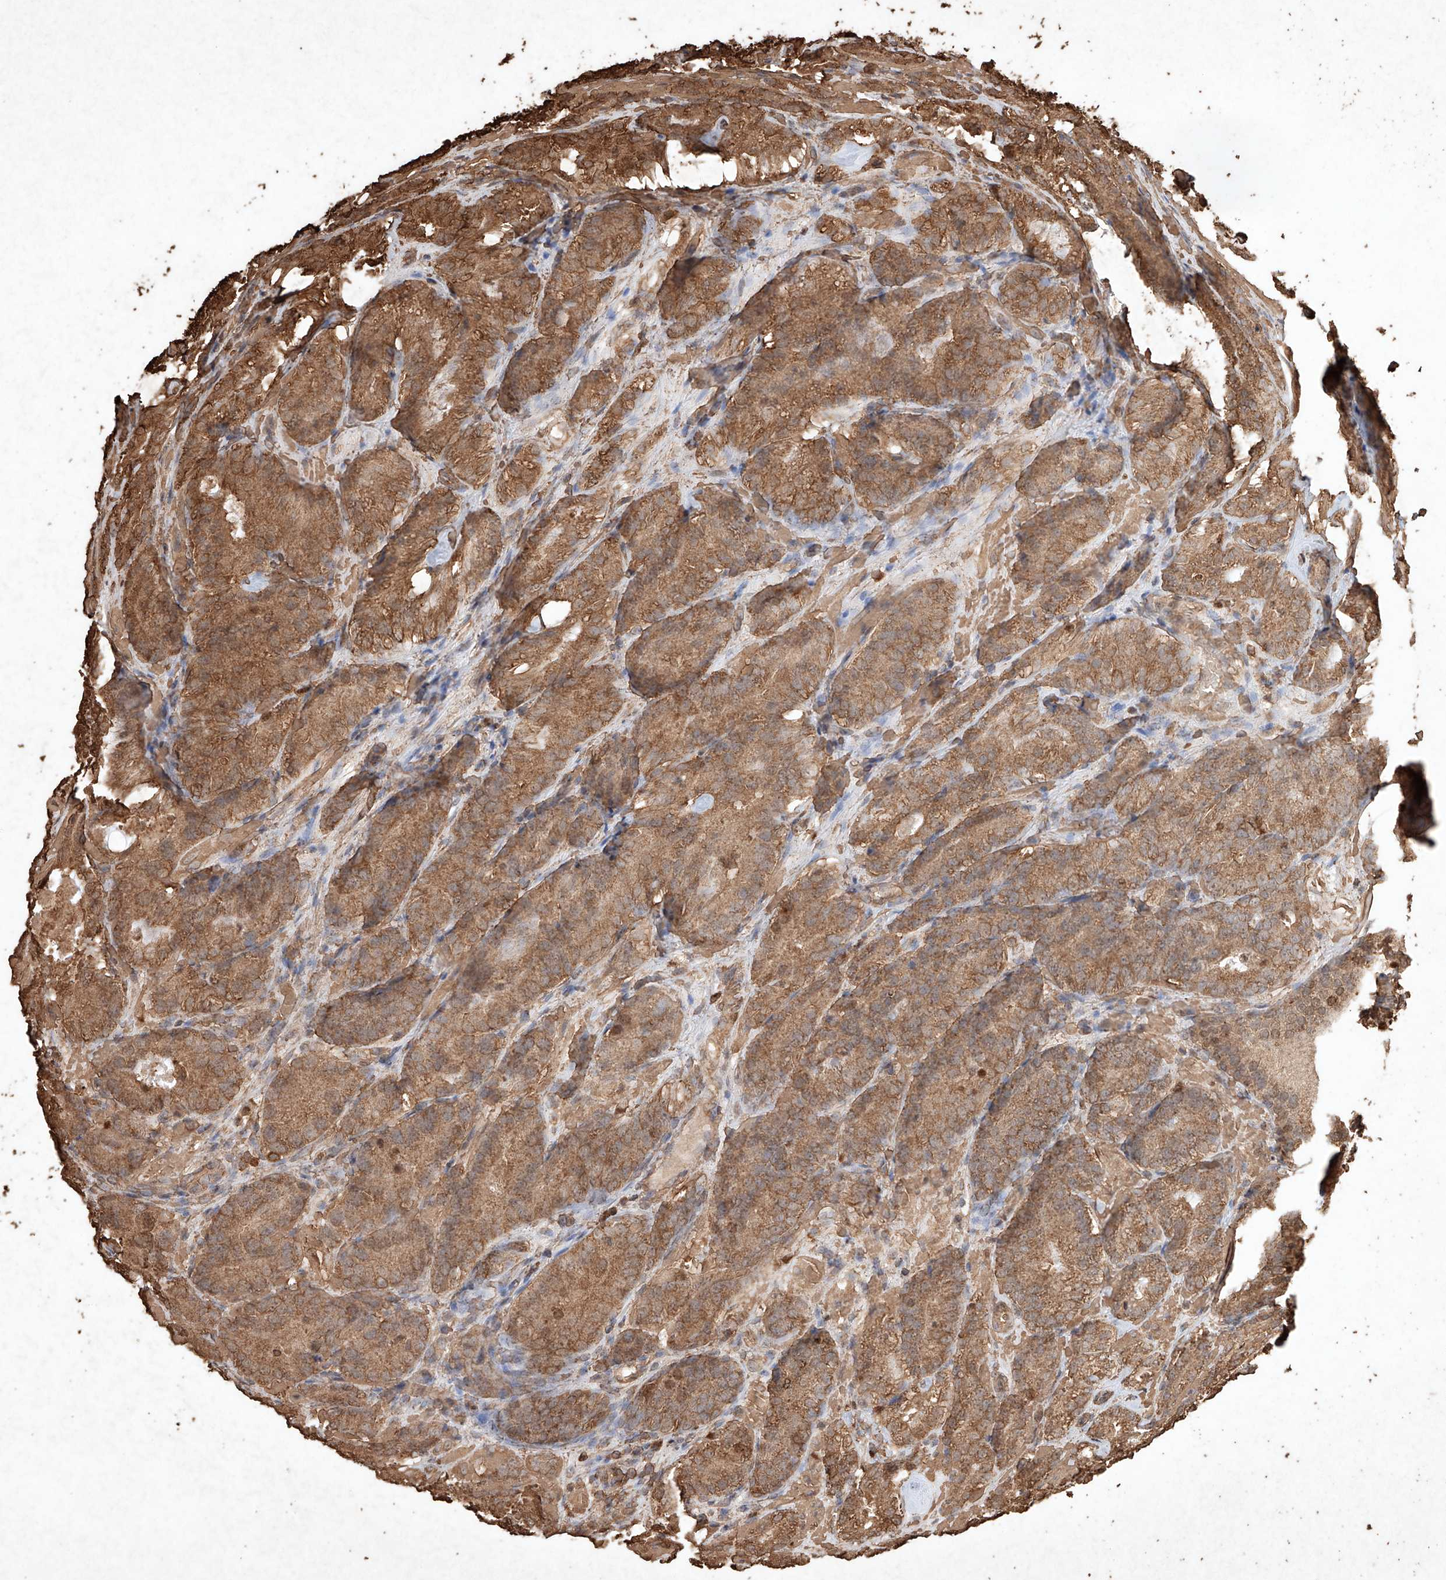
{"staining": {"intensity": "strong", "quantity": ">75%", "location": "cytoplasmic/membranous"}, "tissue": "prostate cancer", "cell_type": "Tumor cells", "image_type": "cancer", "snomed": [{"axis": "morphology", "description": "Adenocarcinoma, High grade"}, {"axis": "topography", "description": "Prostate"}], "caption": "Protein analysis of prostate cancer (high-grade adenocarcinoma) tissue demonstrates strong cytoplasmic/membranous staining in about >75% of tumor cells.", "gene": "M6PR", "patient": {"sex": "male", "age": 57}}